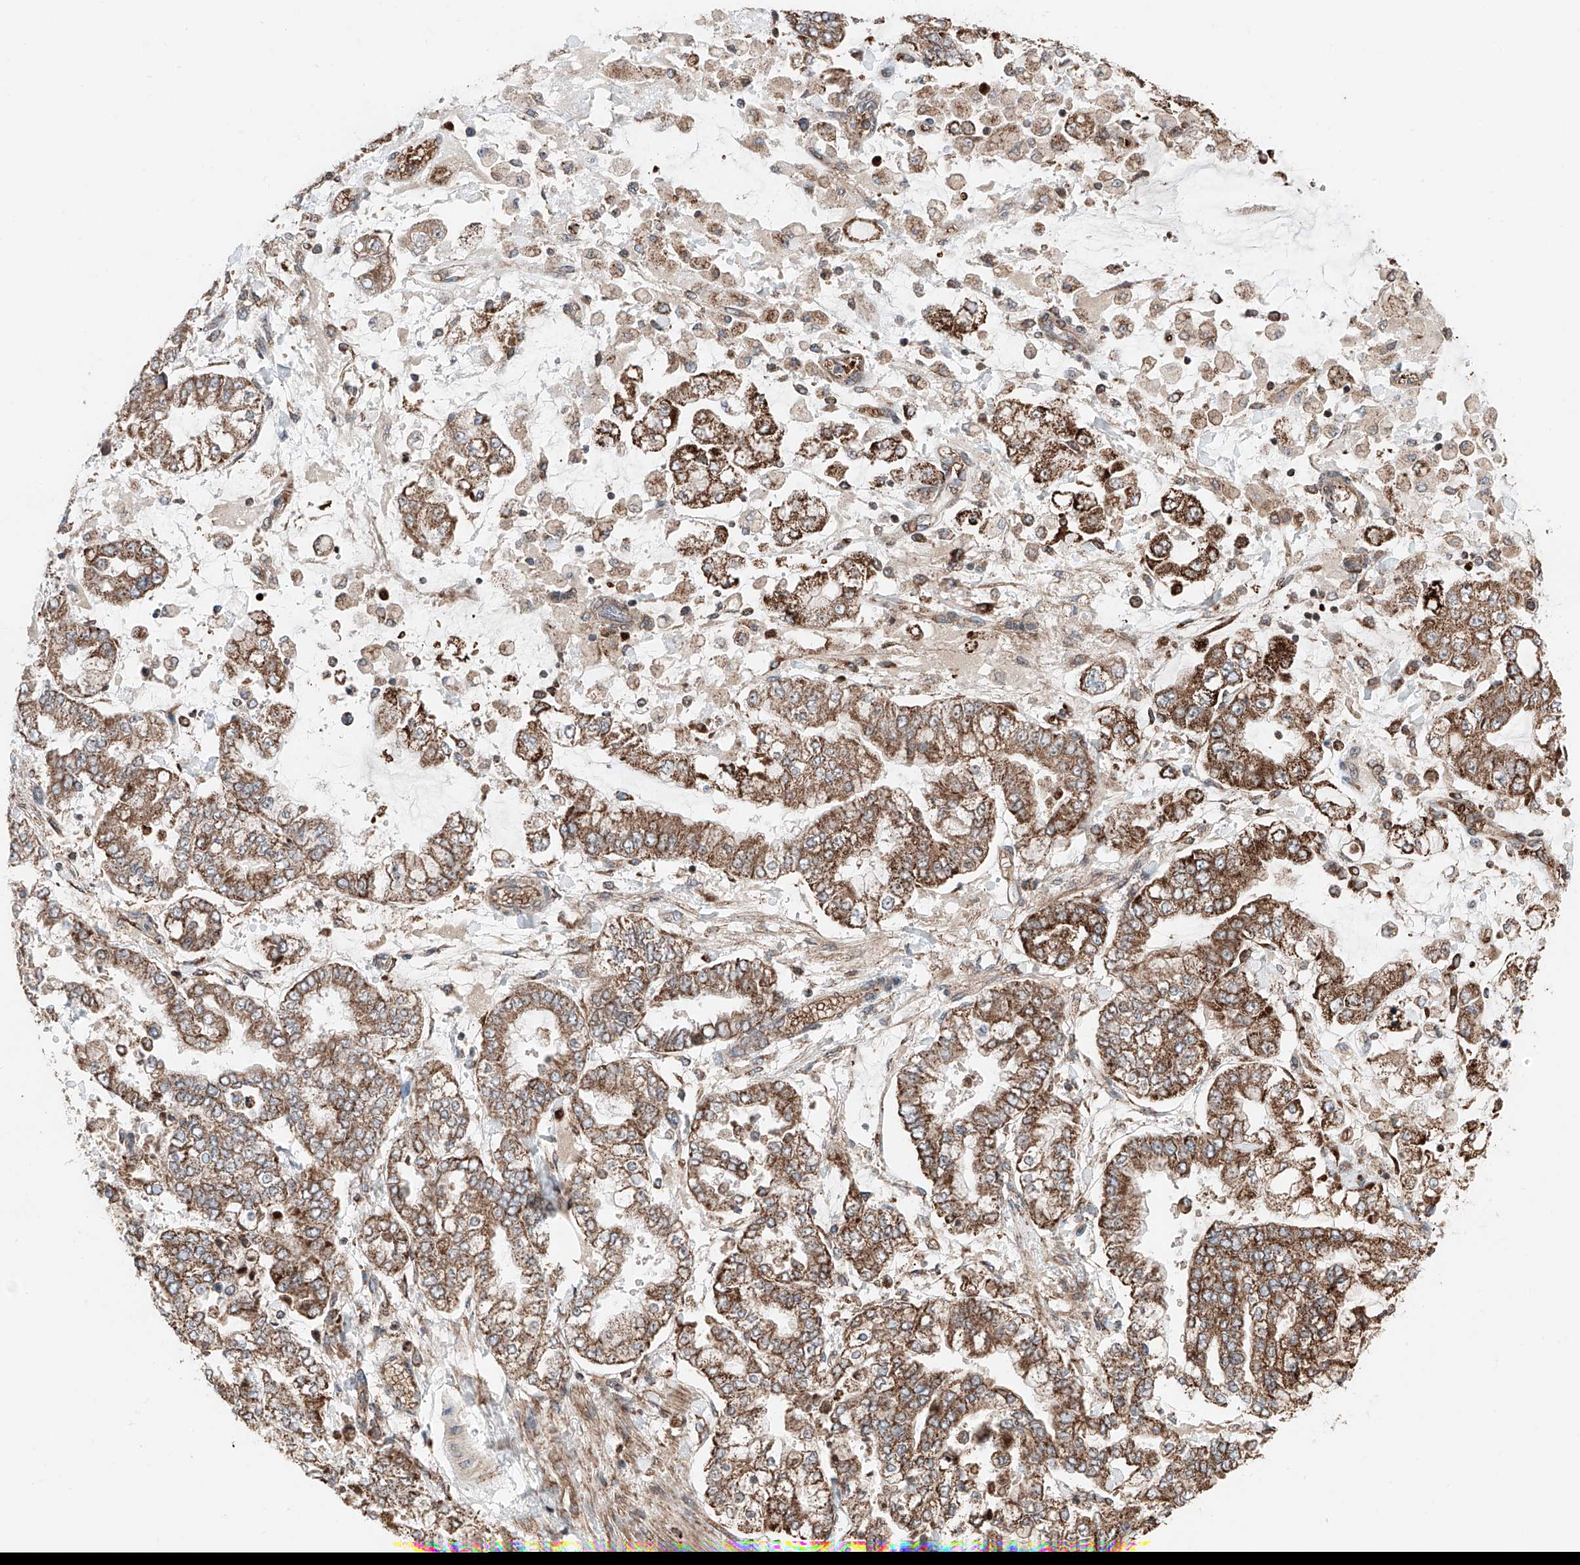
{"staining": {"intensity": "moderate", "quantity": ">75%", "location": "cytoplasmic/membranous"}, "tissue": "stomach cancer", "cell_type": "Tumor cells", "image_type": "cancer", "snomed": [{"axis": "morphology", "description": "Normal tissue, NOS"}, {"axis": "morphology", "description": "Adenocarcinoma, NOS"}, {"axis": "topography", "description": "Stomach, upper"}, {"axis": "topography", "description": "Stomach"}], "caption": "Stomach adenocarcinoma was stained to show a protein in brown. There is medium levels of moderate cytoplasmic/membranous staining in about >75% of tumor cells. The staining is performed using DAB brown chromogen to label protein expression. The nuclei are counter-stained blue using hematoxylin.", "gene": "ZSCAN29", "patient": {"sex": "male", "age": 76}}